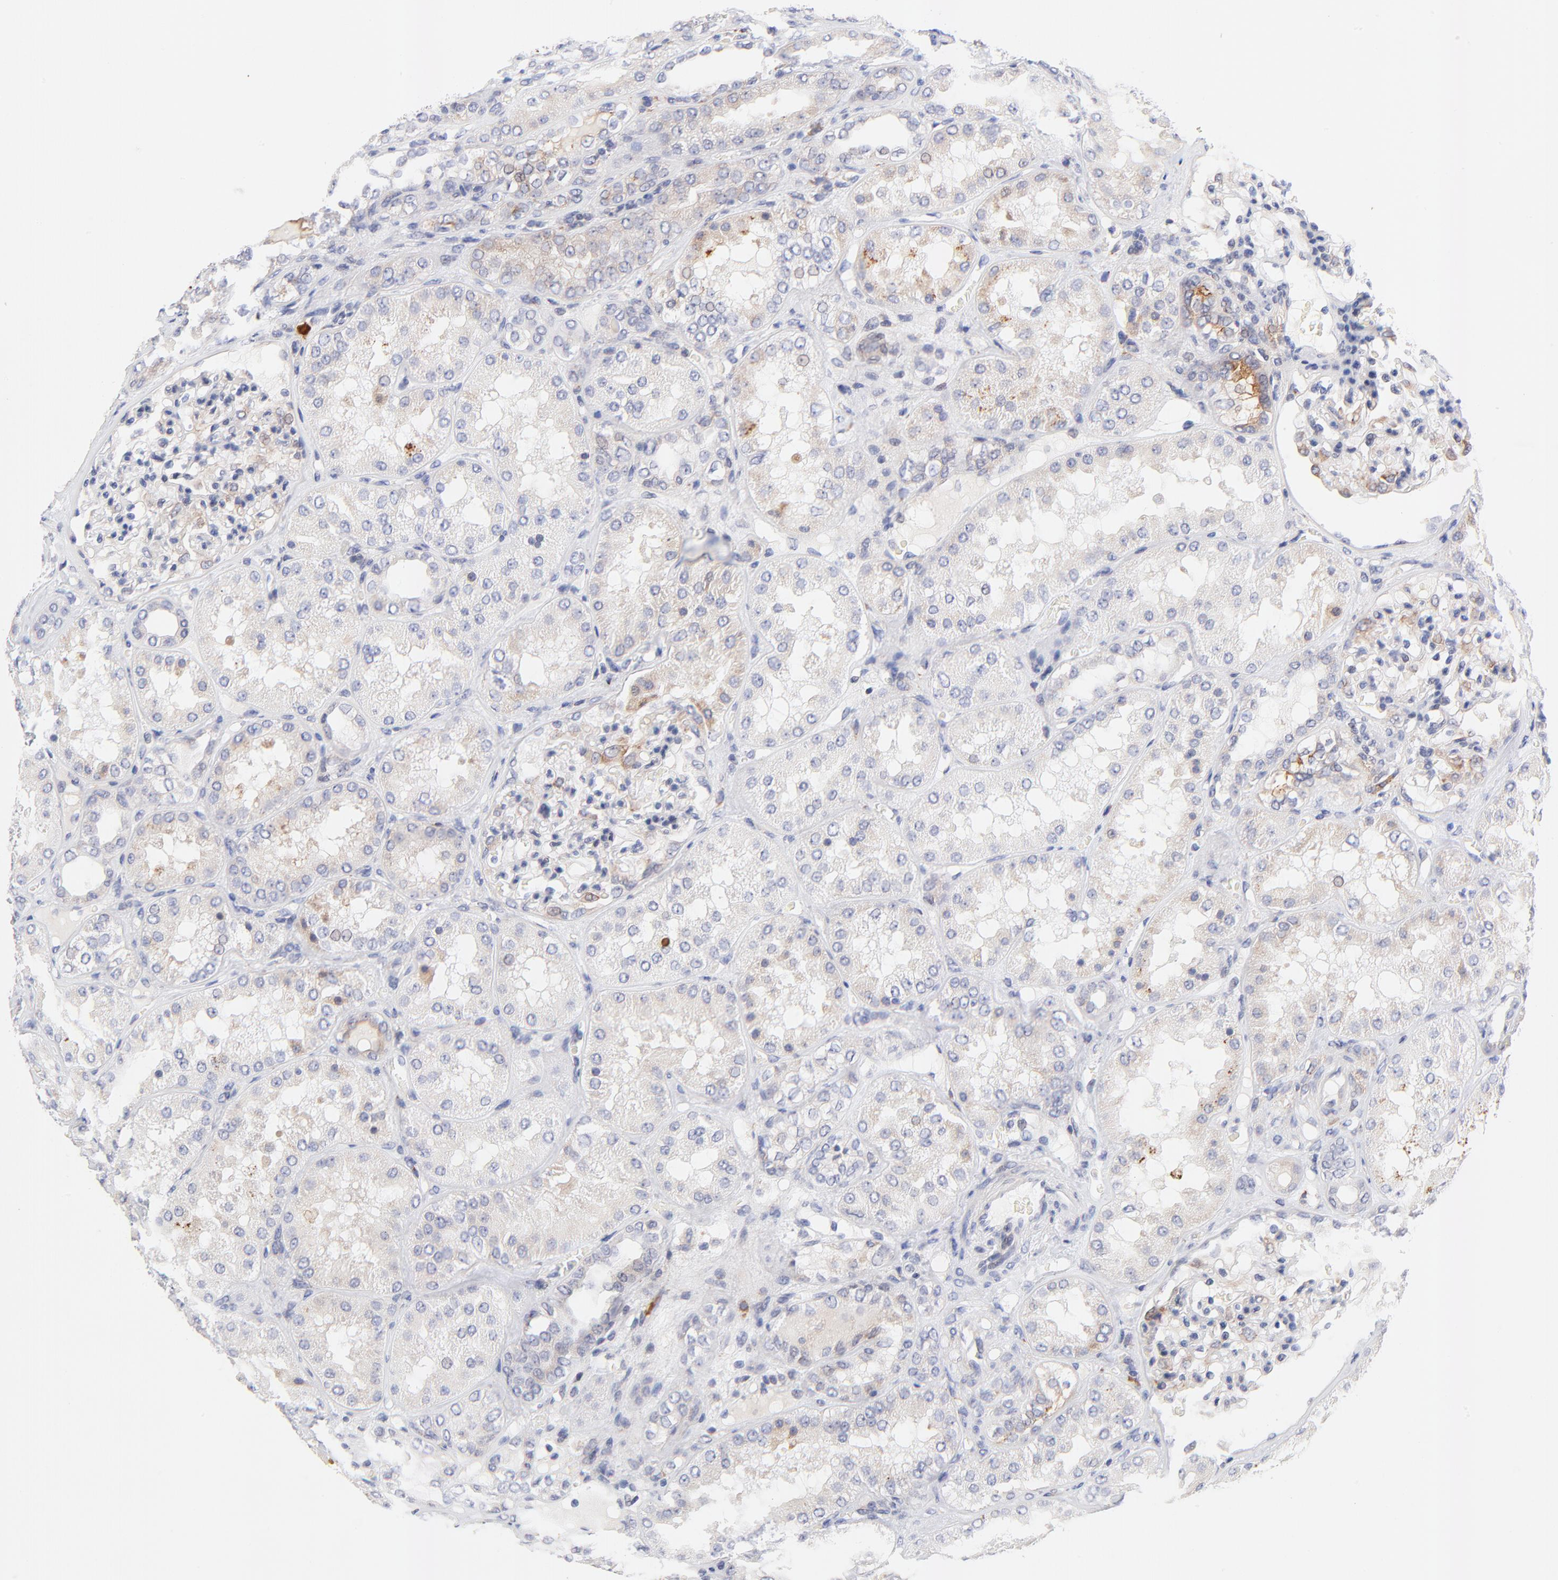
{"staining": {"intensity": "weak", "quantity": "<25%", "location": "cytoplasmic/membranous"}, "tissue": "kidney", "cell_type": "Cells in glomeruli", "image_type": "normal", "snomed": [{"axis": "morphology", "description": "Normal tissue, NOS"}, {"axis": "topography", "description": "Kidney"}], "caption": "Immunohistochemistry photomicrograph of normal kidney: kidney stained with DAB (3,3'-diaminobenzidine) shows no significant protein expression in cells in glomeruli.", "gene": "AFF2", "patient": {"sex": "female", "age": 56}}